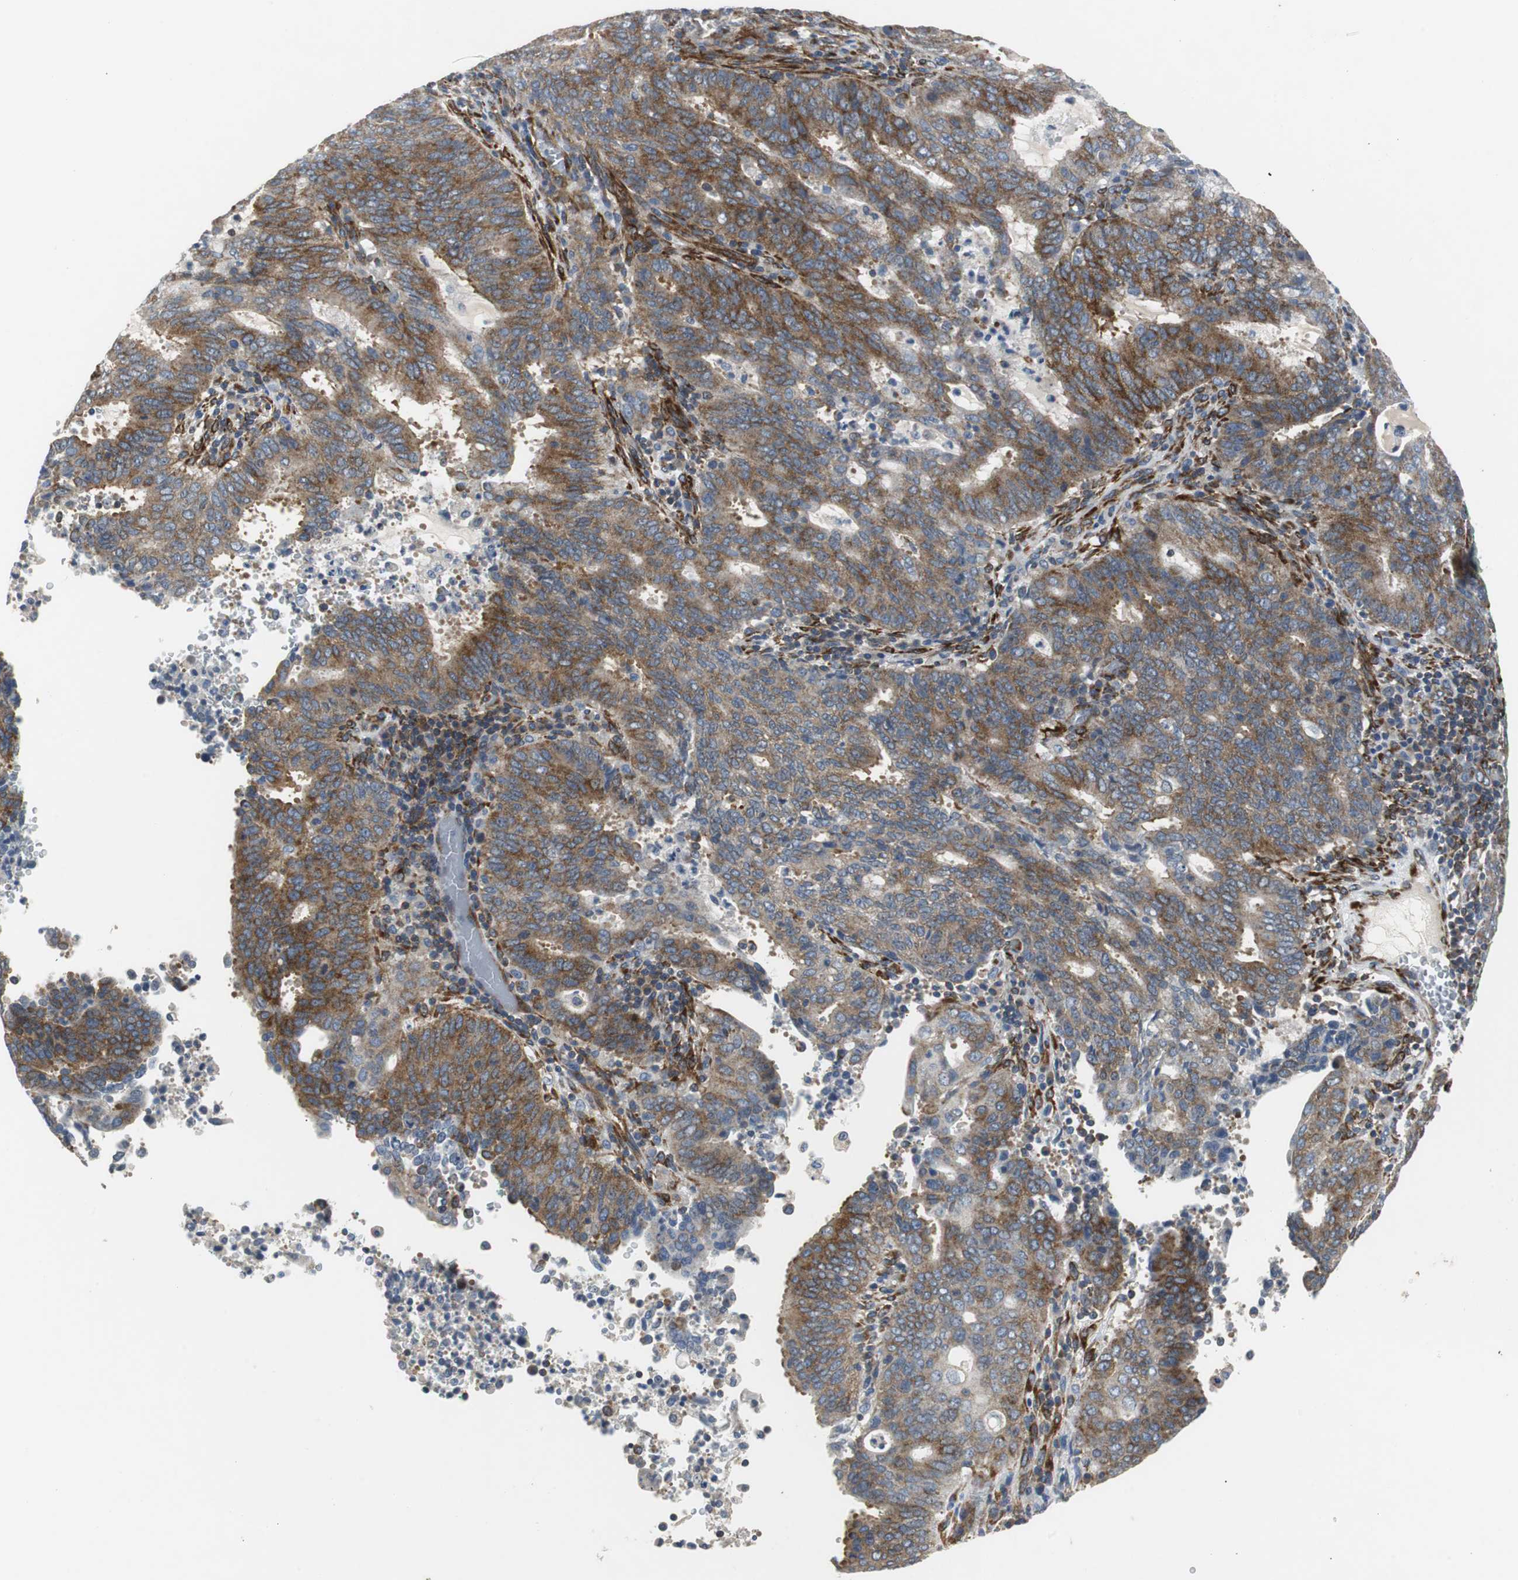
{"staining": {"intensity": "strong", "quantity": ">75%", "location": "cytoplasmic/membranous"}, "tissue": "cervical cancer", "cell_type": "Tumor cells", "image_type": "cancer", "snomed": [{"axis": "morphology", "description": "Adenocarcinoma, NOS"}, {"axis": "topography", "description": "Cervix"}], "caption": "DAB (3,3'-diaminobenzidine) immunohistochemical staining of cervical cancer (adenocarcinoma) displays strong cytoplasmic/membranous protein expression in approximately >75% of tumor cells.", "gene": "ISCU", "patient": {"sex": "female", "age": 44}}